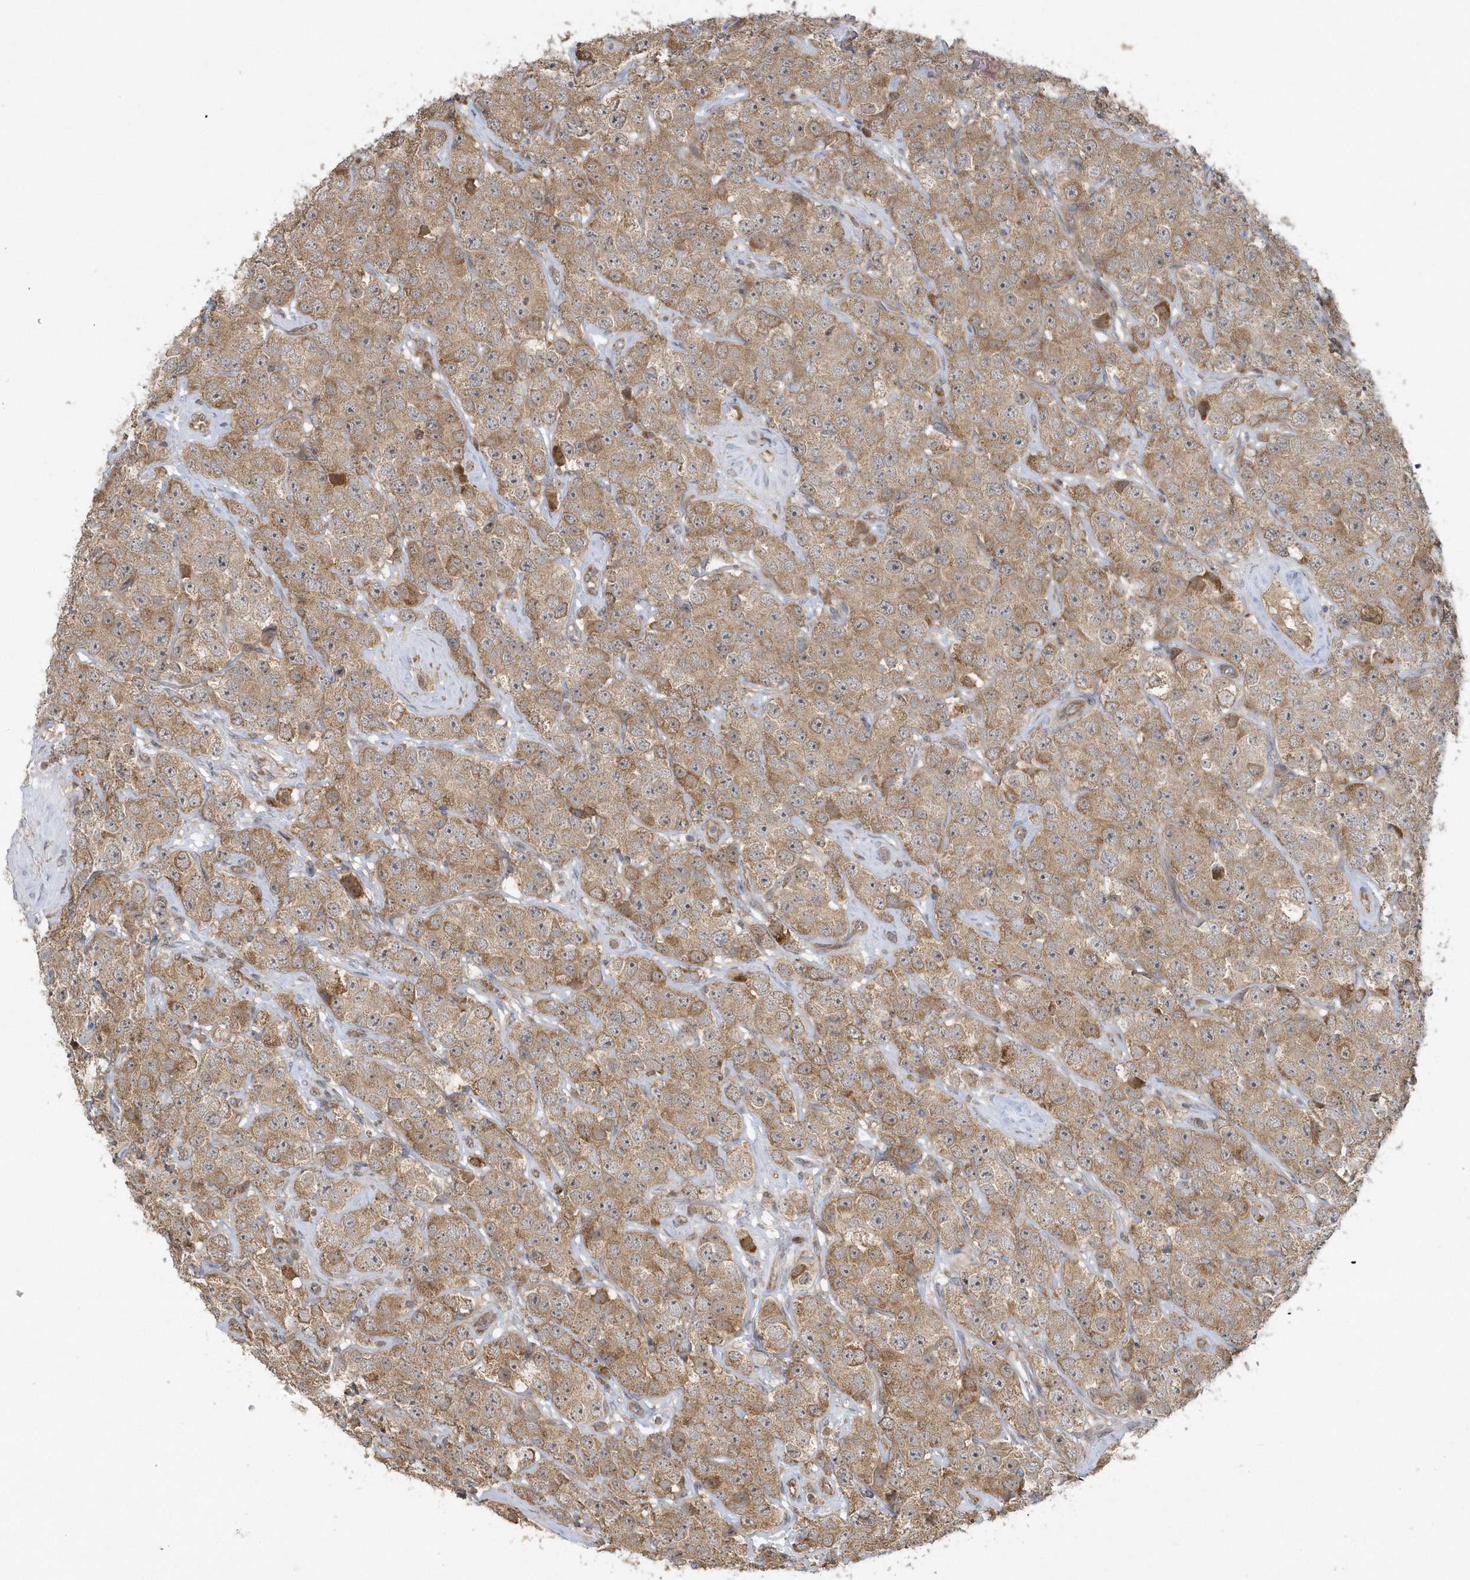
{"staining": {"intensity": "moderate", "quantity": ">75%", "location": "cytoplasmic/membranous"}, "tissue": "testis cancer", "cell_type": "Tumor cells", "image_type": "cancer", "snomed": [{"axis": "morphology", "description": "Seminoma, NOS"}, {"axis": "topography", "description": "Testis"}], "caption": "Testis seminoma stained with DAB (3,3'-diaminobenzidine) immunohistochemistry reveals medium levels of moderate cytoplasmic/membranous expression in approximately >75% of tumor cells. Ihc stains the protein of interest in brown and the nuclei are stained blue.", "gene": "THG1L", "patient": {"sex": "male", "age": 28}}